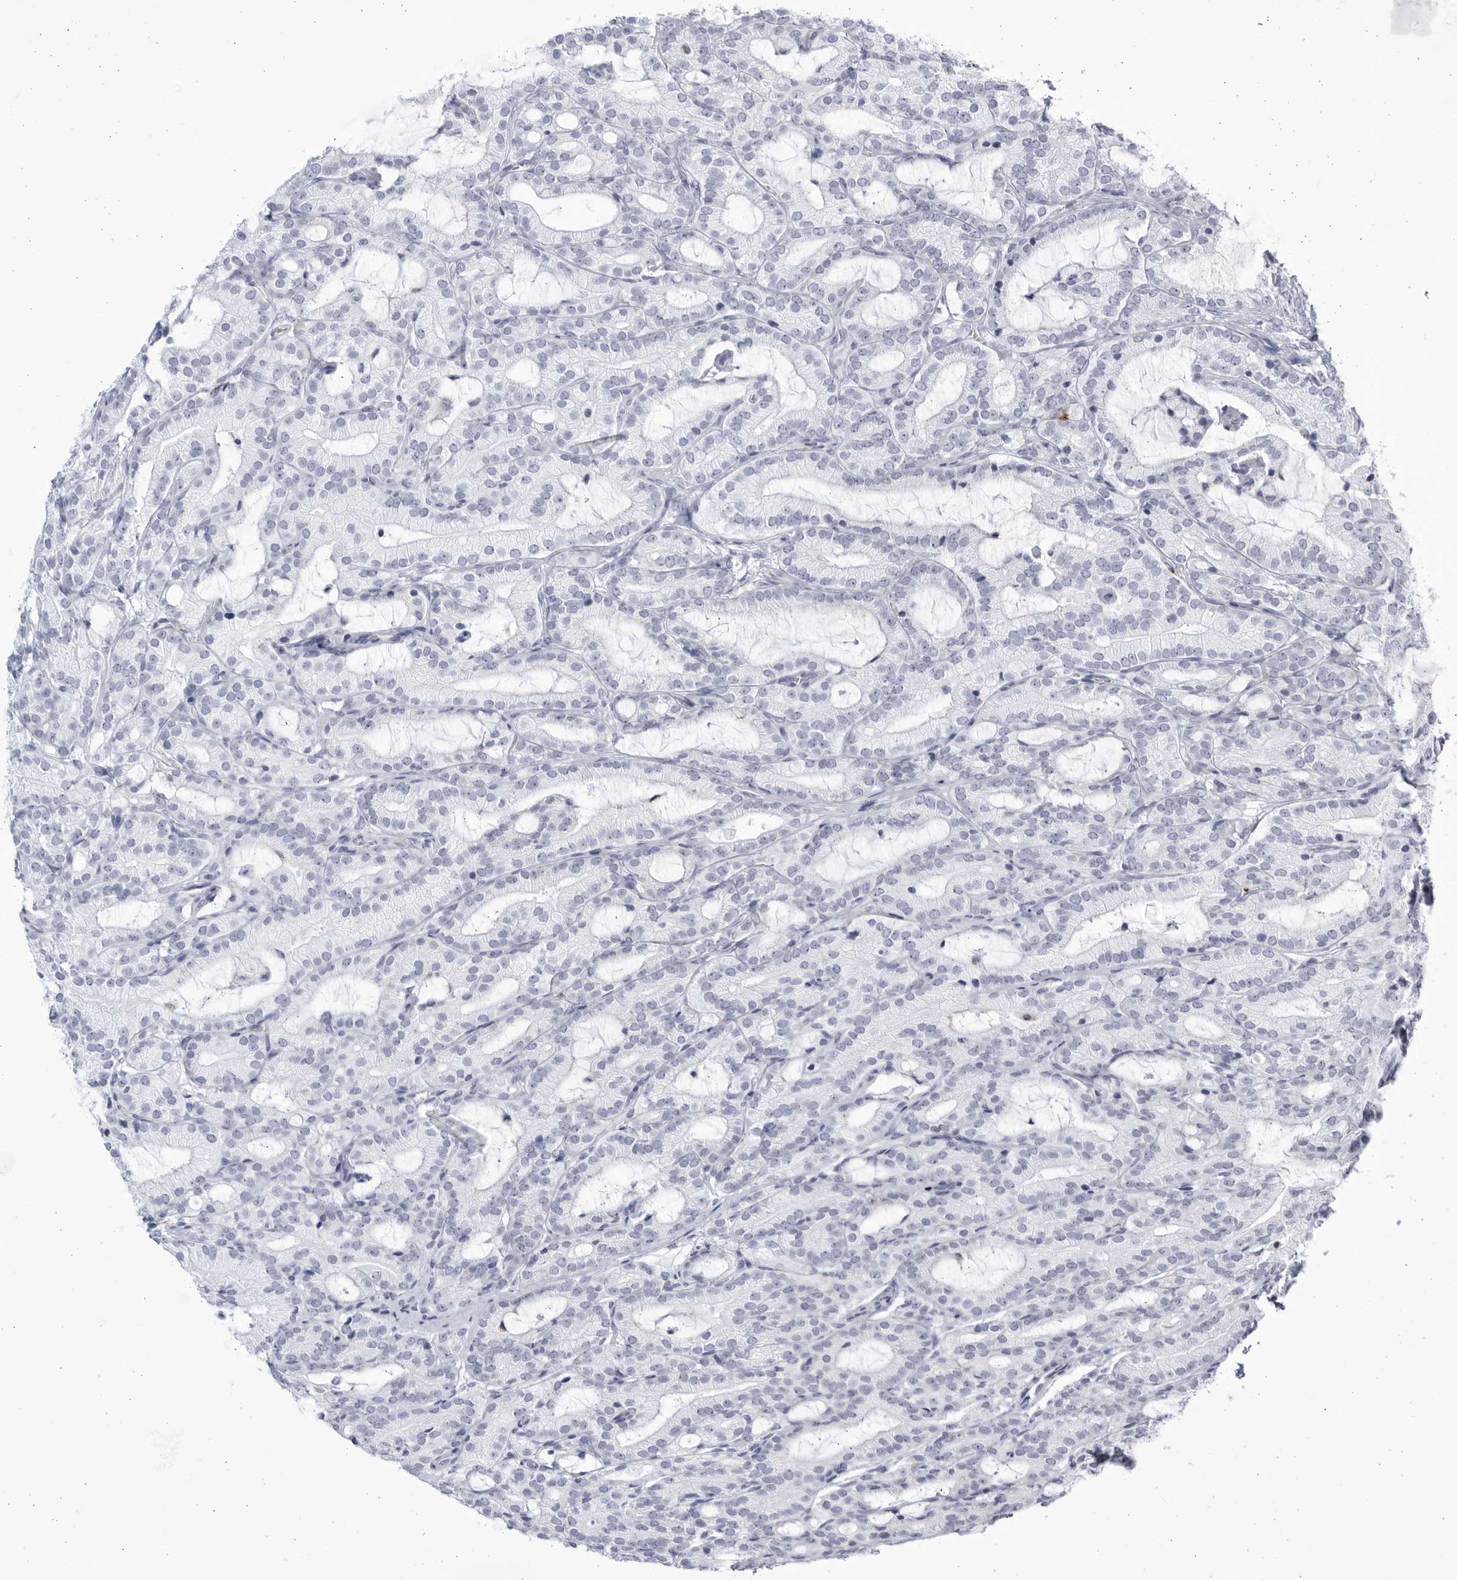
{"staining": {"intensity": "negative", "quantity": "none", "location": "none"}, "tissue": "prostate cancer", "cell_type": "Tumor cells", "image_type": "cancer", "snomed": [{"axis": "morphology", "description": "Adenocarcinoma, High grade"}, {"axis": "topography", "description": "Prostate"}], "caption": "Human prostate cancer stained for a protein using IHC demonstrates no positivity in tumor cells.", "gene": "CCDC181", "patient": {"sex": "male", "age": 57}}